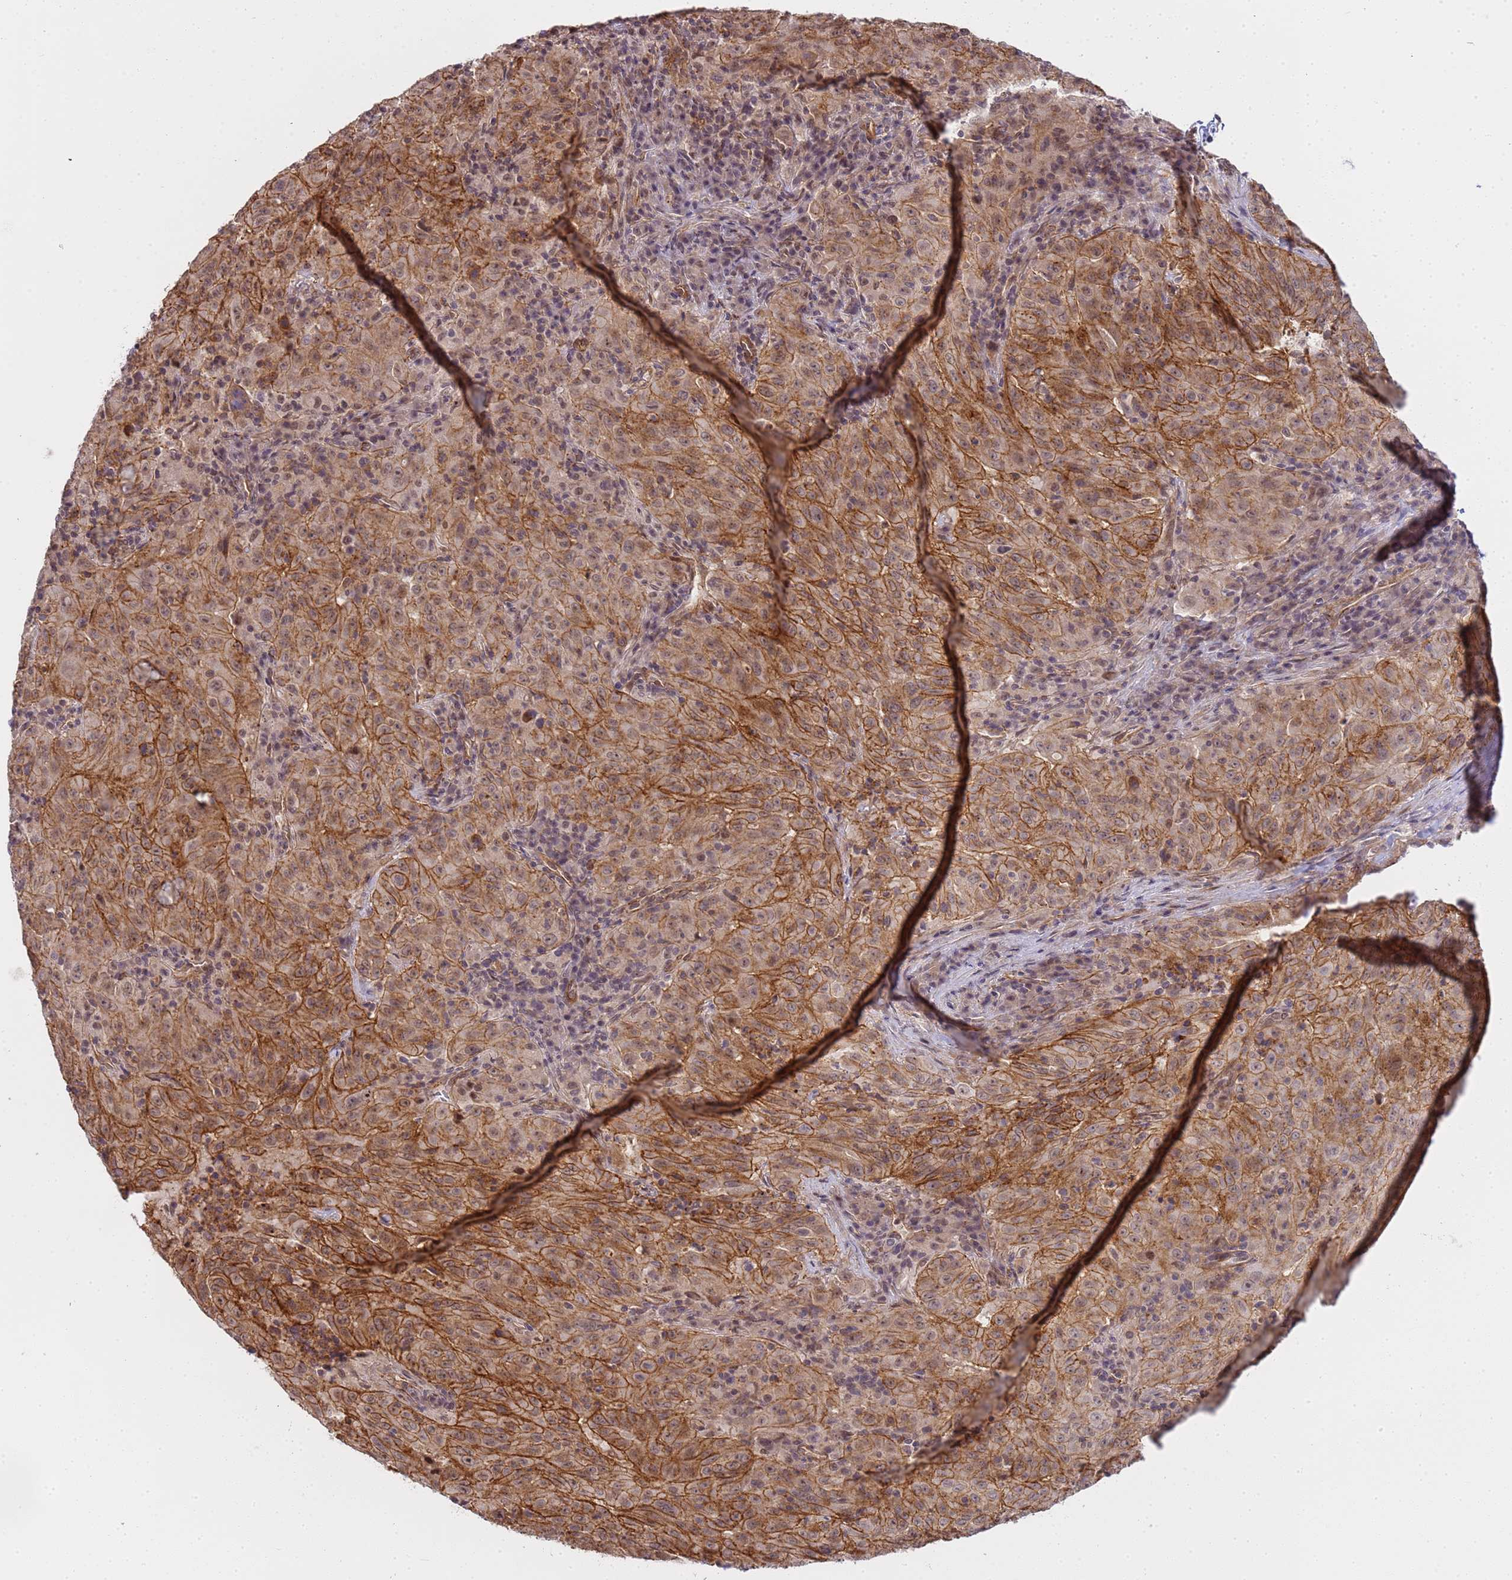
{"staining": {"intensity": "moderate", "quantity": ">75%", "location": "cytoplasmic/membranous,nuclear"}, "tissue": "pancreatic cancer", "cell_type": "Tumor cells", "image_type": "cancer", "snomed": [{"axis": "morphology", "description": "Adenocarcinoma, NOS"}, {"axis": "topography", "description": "Pancreas"}], "caption": "Immunohistochemical staining of pancreatic adenocarcinoma reveals moderate cytoplasmic/membranous and nuclear protein staining in approximately >75% of tumor cells.", "gene": "EMC2", "patient": {"sex": "male", "age": 63}}